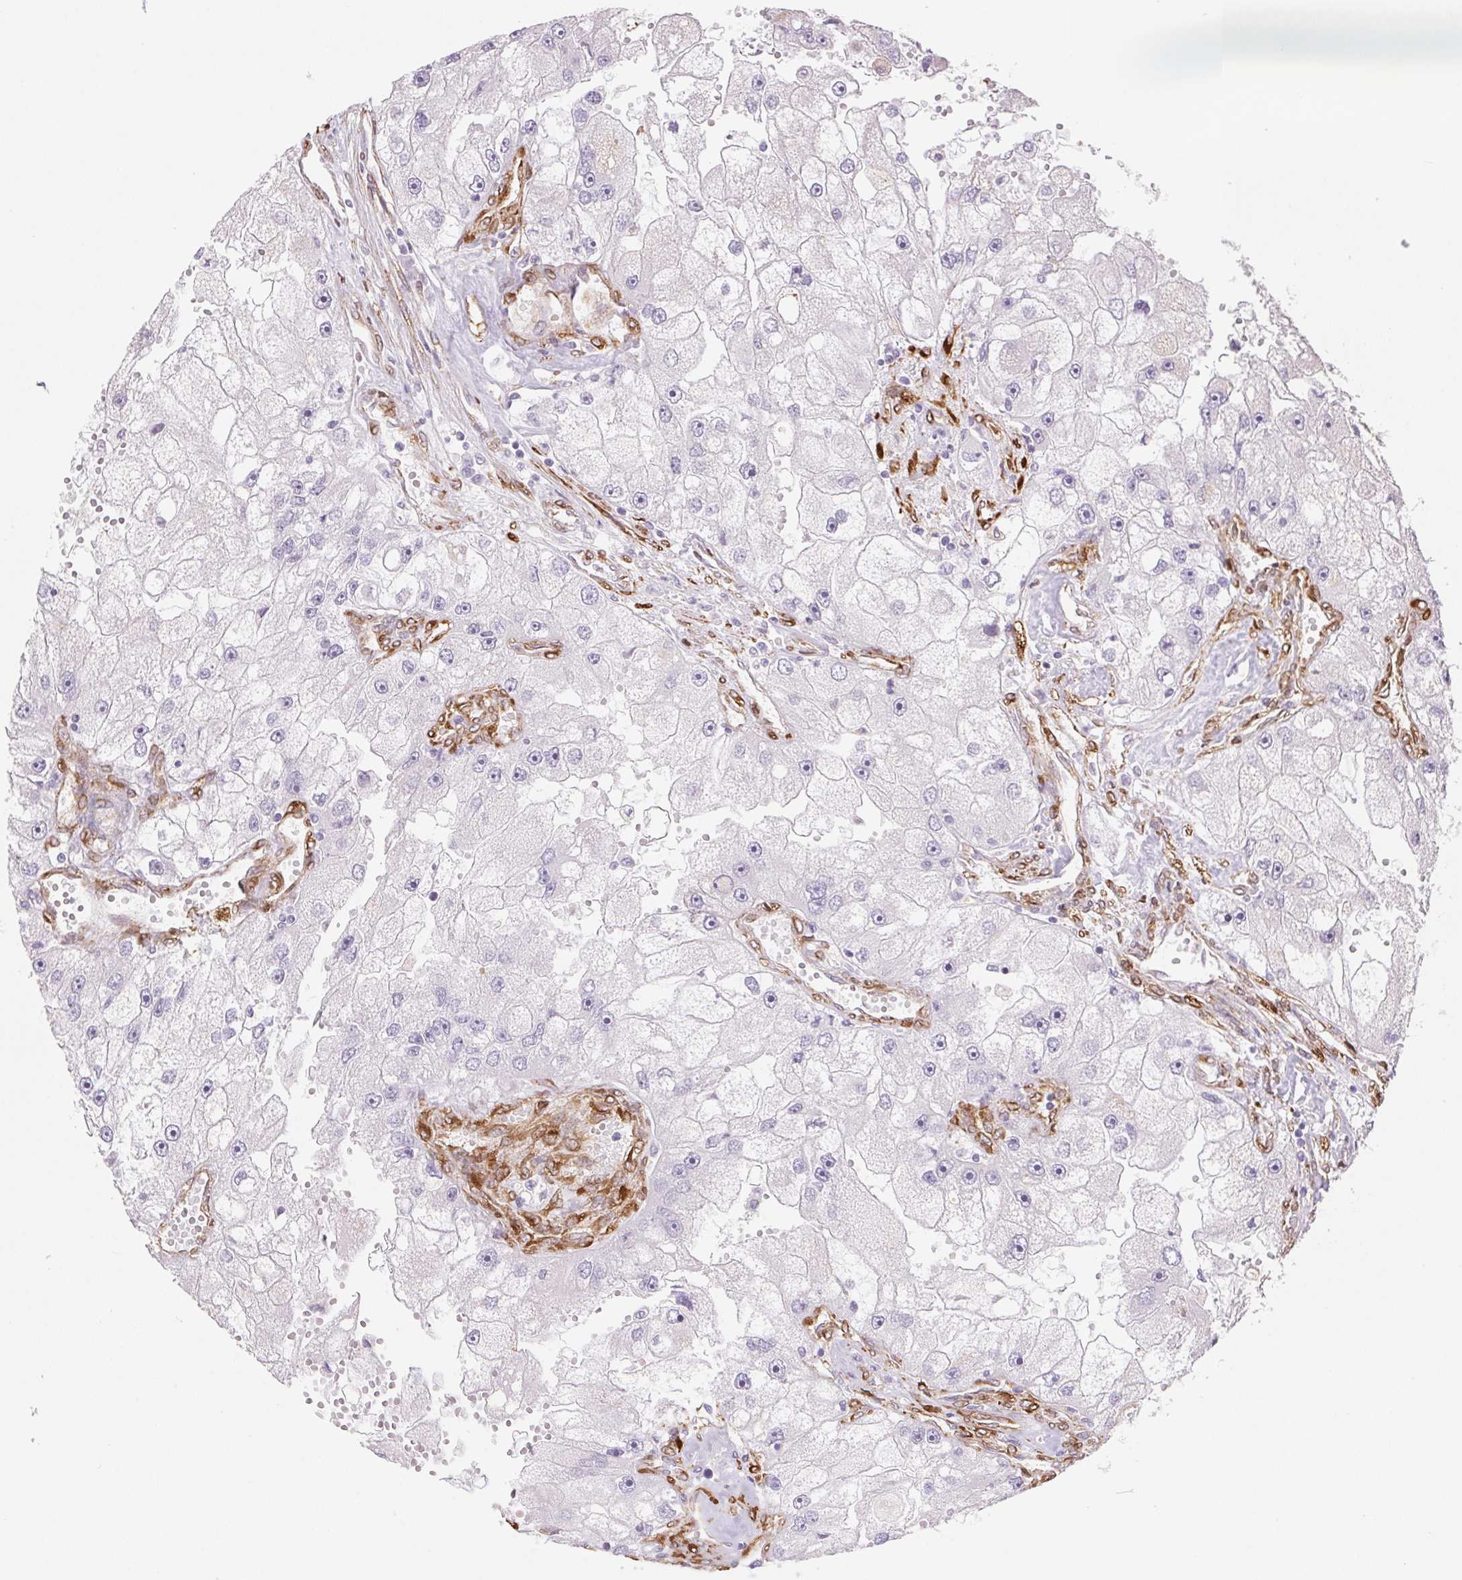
{"staining": {"intensity": "negative", "quantity": "none", "location": "none"}, "tissue": "renal cancer", "cell_type": "Tumor cells", "image_type": "cancer", "snomed": [{"axis": "morphology", "description": "Adenocarcinoma, NOS"}, {"axis": "topography", "description": "Kidney"}], "caption": "There is no significant positivity in tumor cells of renal cancer.", "gene": "FKBP10", "patient": {"sex": "male", "age": 63}}